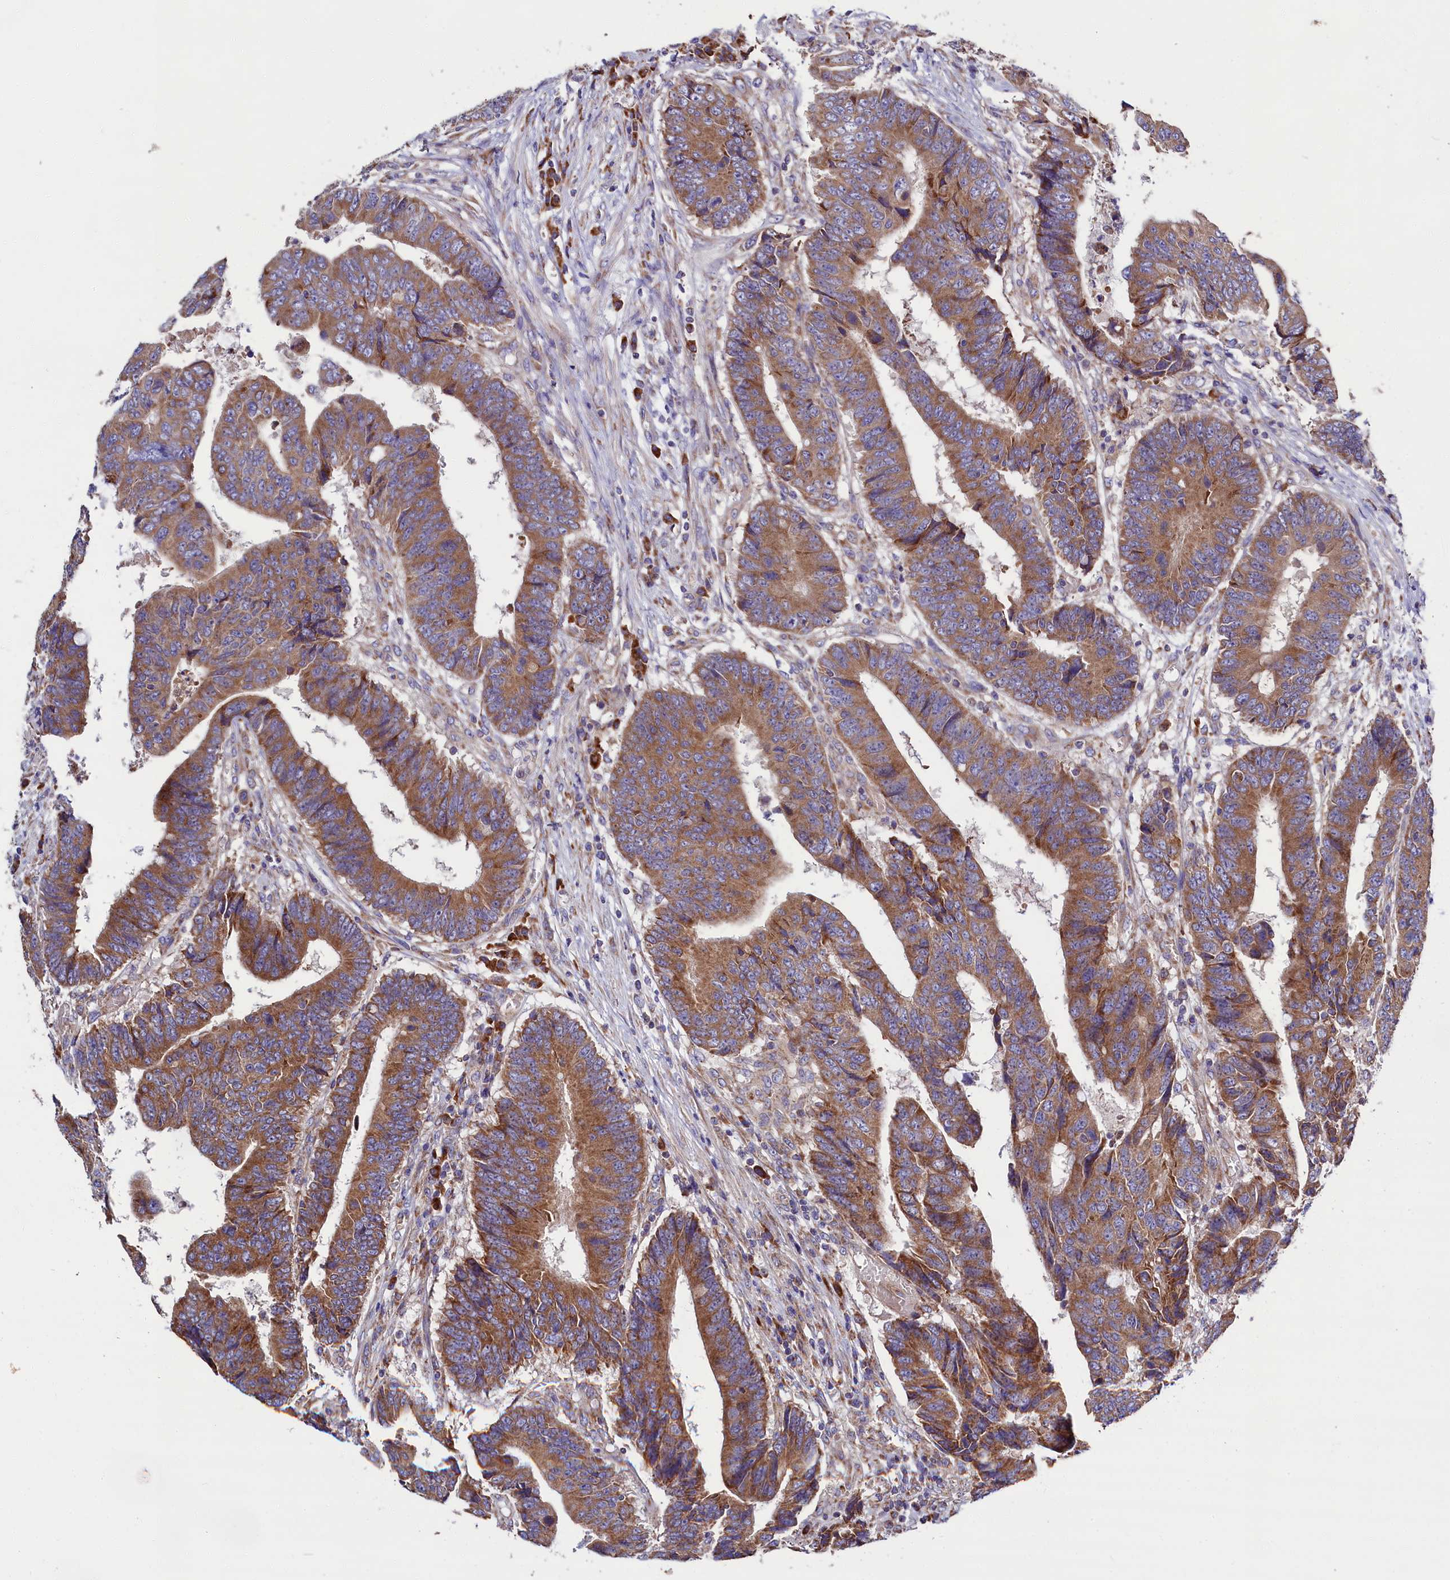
{"staining": {"intensity": "moderate", "quantity": ">75%", "location": "cytoplasmic/membranous"}, "tissue": "colorectal cancer", "cell_type": "Tumor cells", "image_type": "cancer", "snomed": [{"axis": "morphology", "description": "Adenocarcinoma, NOS"}, {"axis": "topography", "description": "Rectum"}], "caption": "Tumor cells show moderate cytoplasmic/membranous expression in about >75% of cells in colorectal cancer (adenocarcinoma).", "gene": "ZSWIM1", "patient": {"sex": "male", "age": 84}}